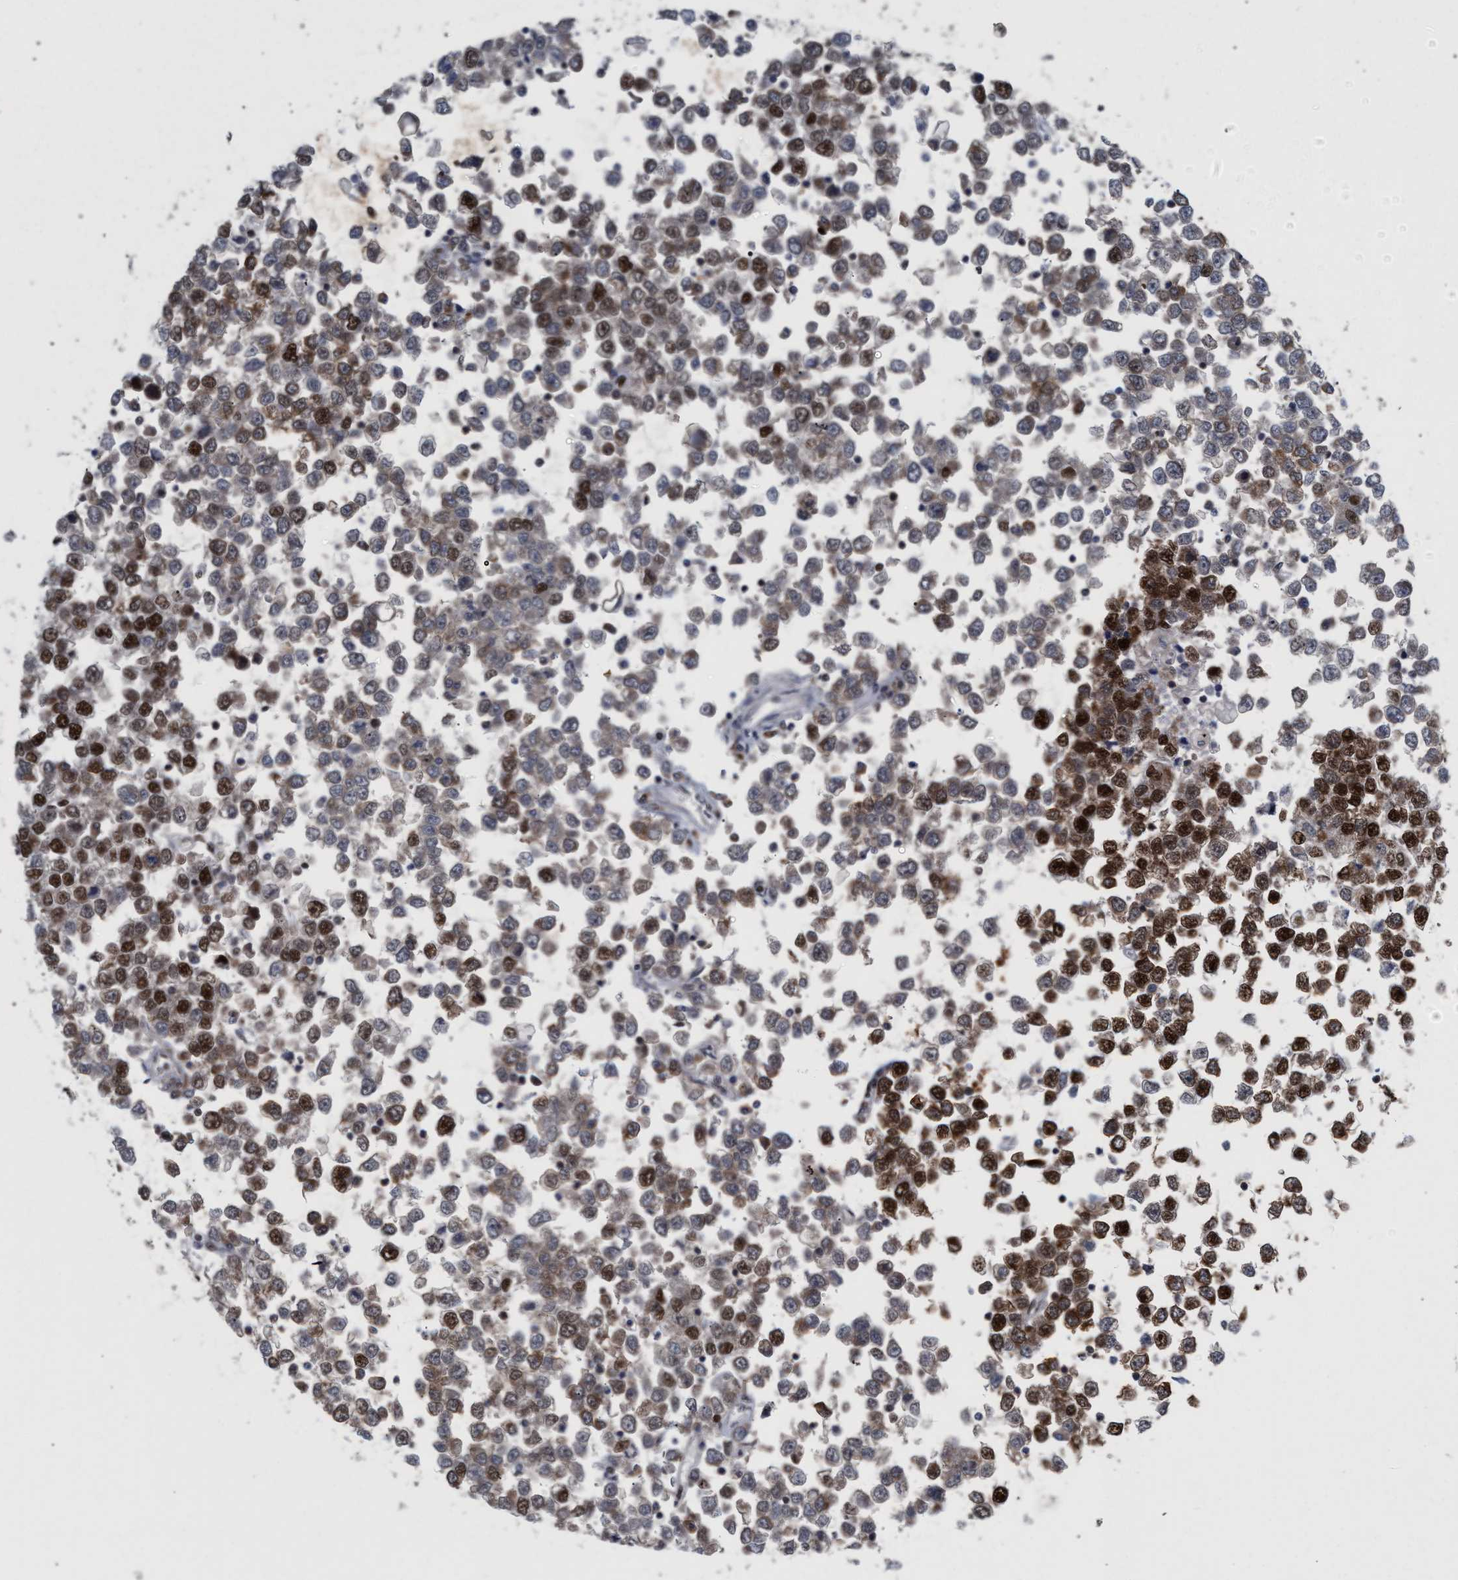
{"staining": {"intensity": "moderate", "quantity": "25%-75%", "location": "nuclear"}, "tissue": "testis cancer", "cell_type": "Tumor cells", "image_type": "cancer", "snomed": [{"axis": "morphology", "description": "Seminoma, NOS"}, {"axis": "topography", "description": "Testis"}], "caption": "This micrograph reveals immunohistochemistry (IHC) staining of human testis seminoma, with medium moderate nuclear expression in approximately 25%-75% of tumor cells.", "gene": "SCAF4", "patient": {"sex": "male", "age": 65}}